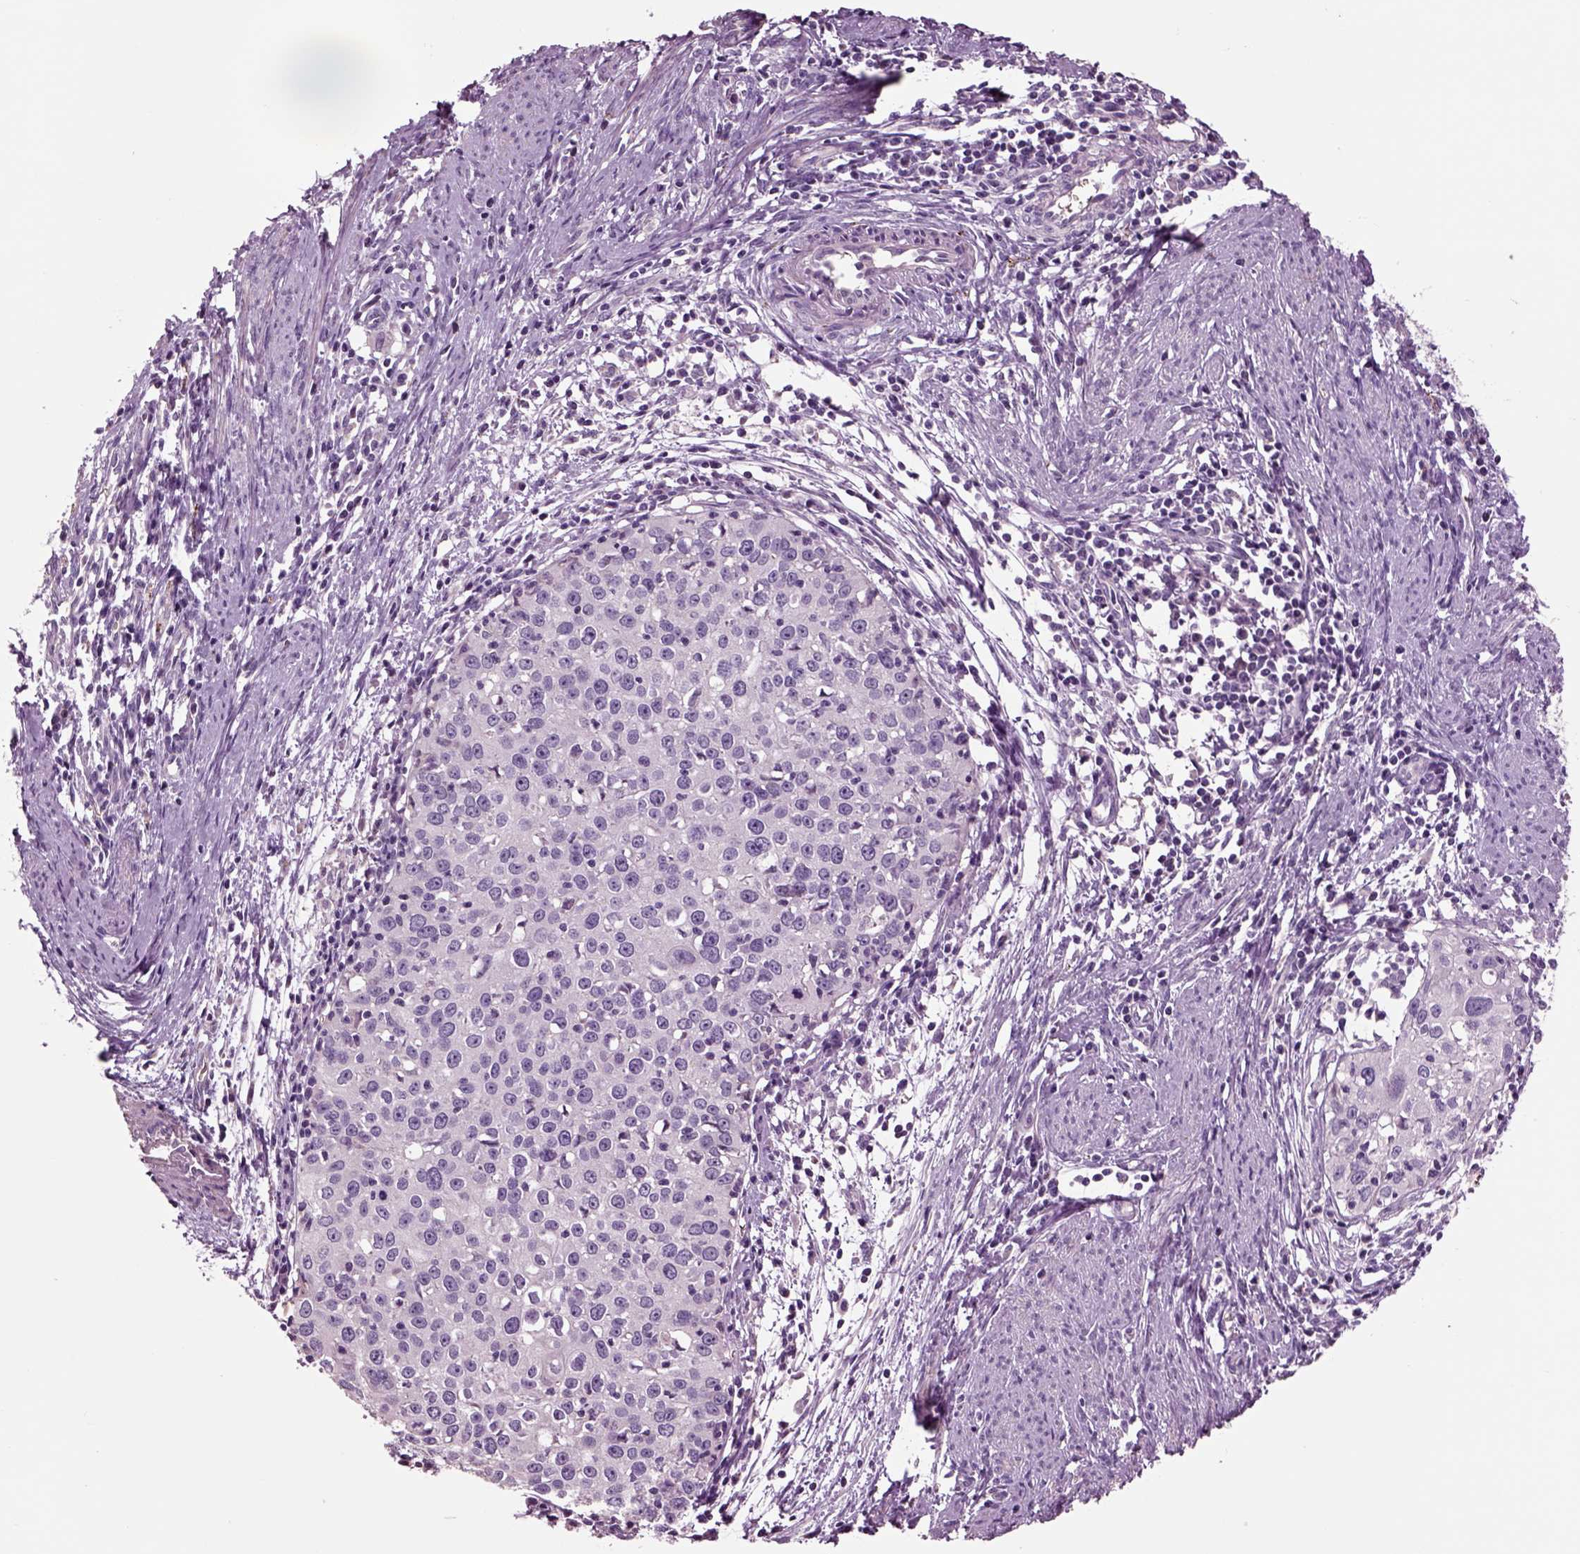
{"staining": {"intensity": "negative", "quantity": "none", "location": "none"}, "tissue": "cervical cancer", "cell_type": "Tumor cells", "image_type": "cancer", "snomed": [{"axis": "morphology", "description": "Squamous cell carcinoma, NOS"}, {"axis": "topography", "description": "Cervix"}], "caption": "High magnification brightfield microscopy of cervical cancer stained with DAB (3,3'-diaminobenzidine) (brown) and counterstained with hematoxylin (blue): tumor cells show no significant expression.", "gene": "CHGB", "patient": {"sex": "female", "age": 40}}